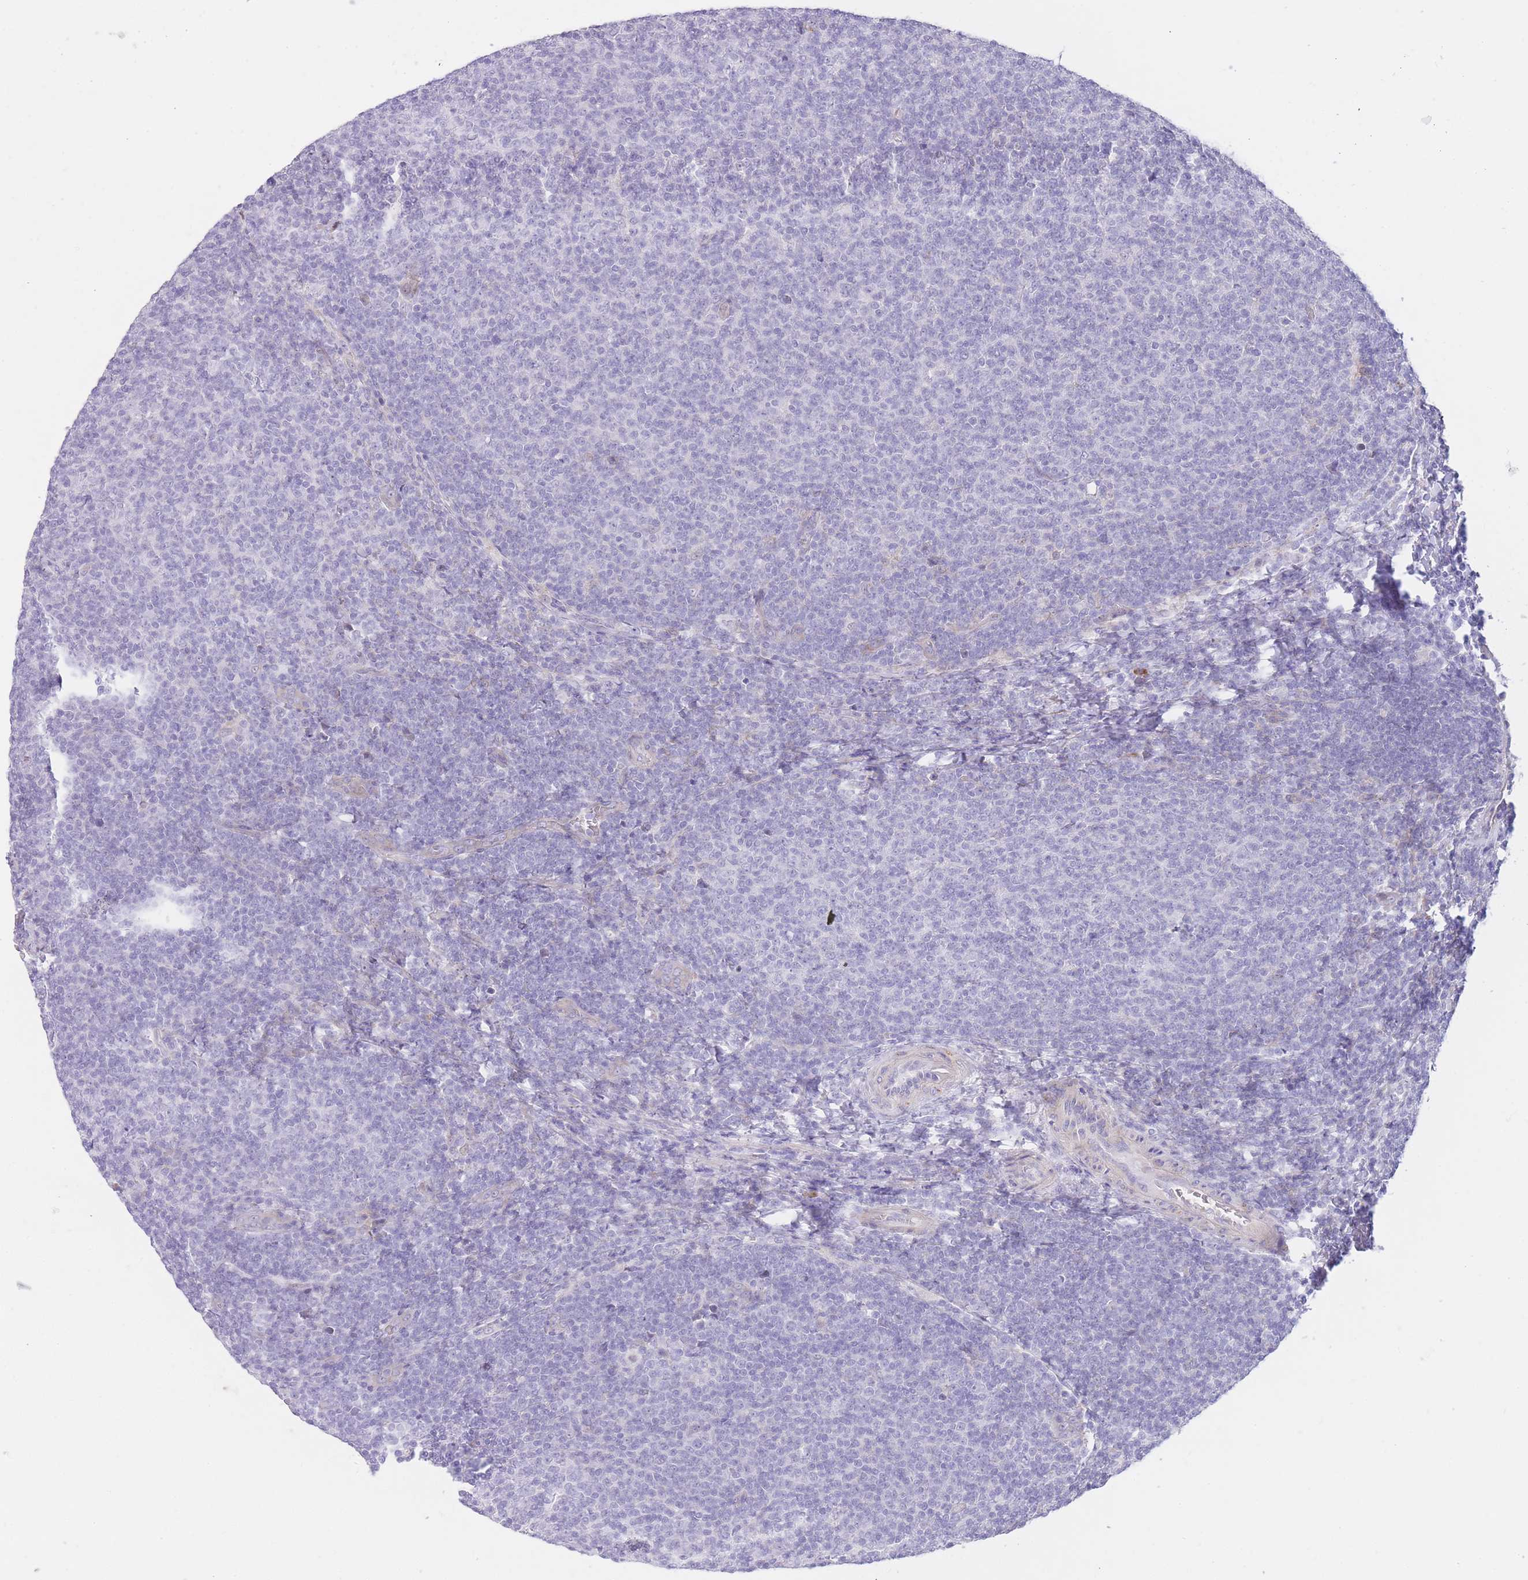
{"staining": {"intensity": "negative", "quantity": "none", "location": "none"}, "tissue": "lymphoma", "cell_type": "Tumor cells", "image_type": "cancer", "snomed": [{"axis": "morphology", "description": "Malignant lymphoma, non-Hodgkin's type, Low grade"}, {"axis": "topography", "description": "Lymph node"}], "caption": "Tumor cells show no significant protein staining in lymphoma. (DAB (3,3'-diaminobenzidine) immunohistochemistry (IHC) with hematoxylin counter stain).", "gene": "IMPG1", "patient": {"sex": "male", "age": 66}}